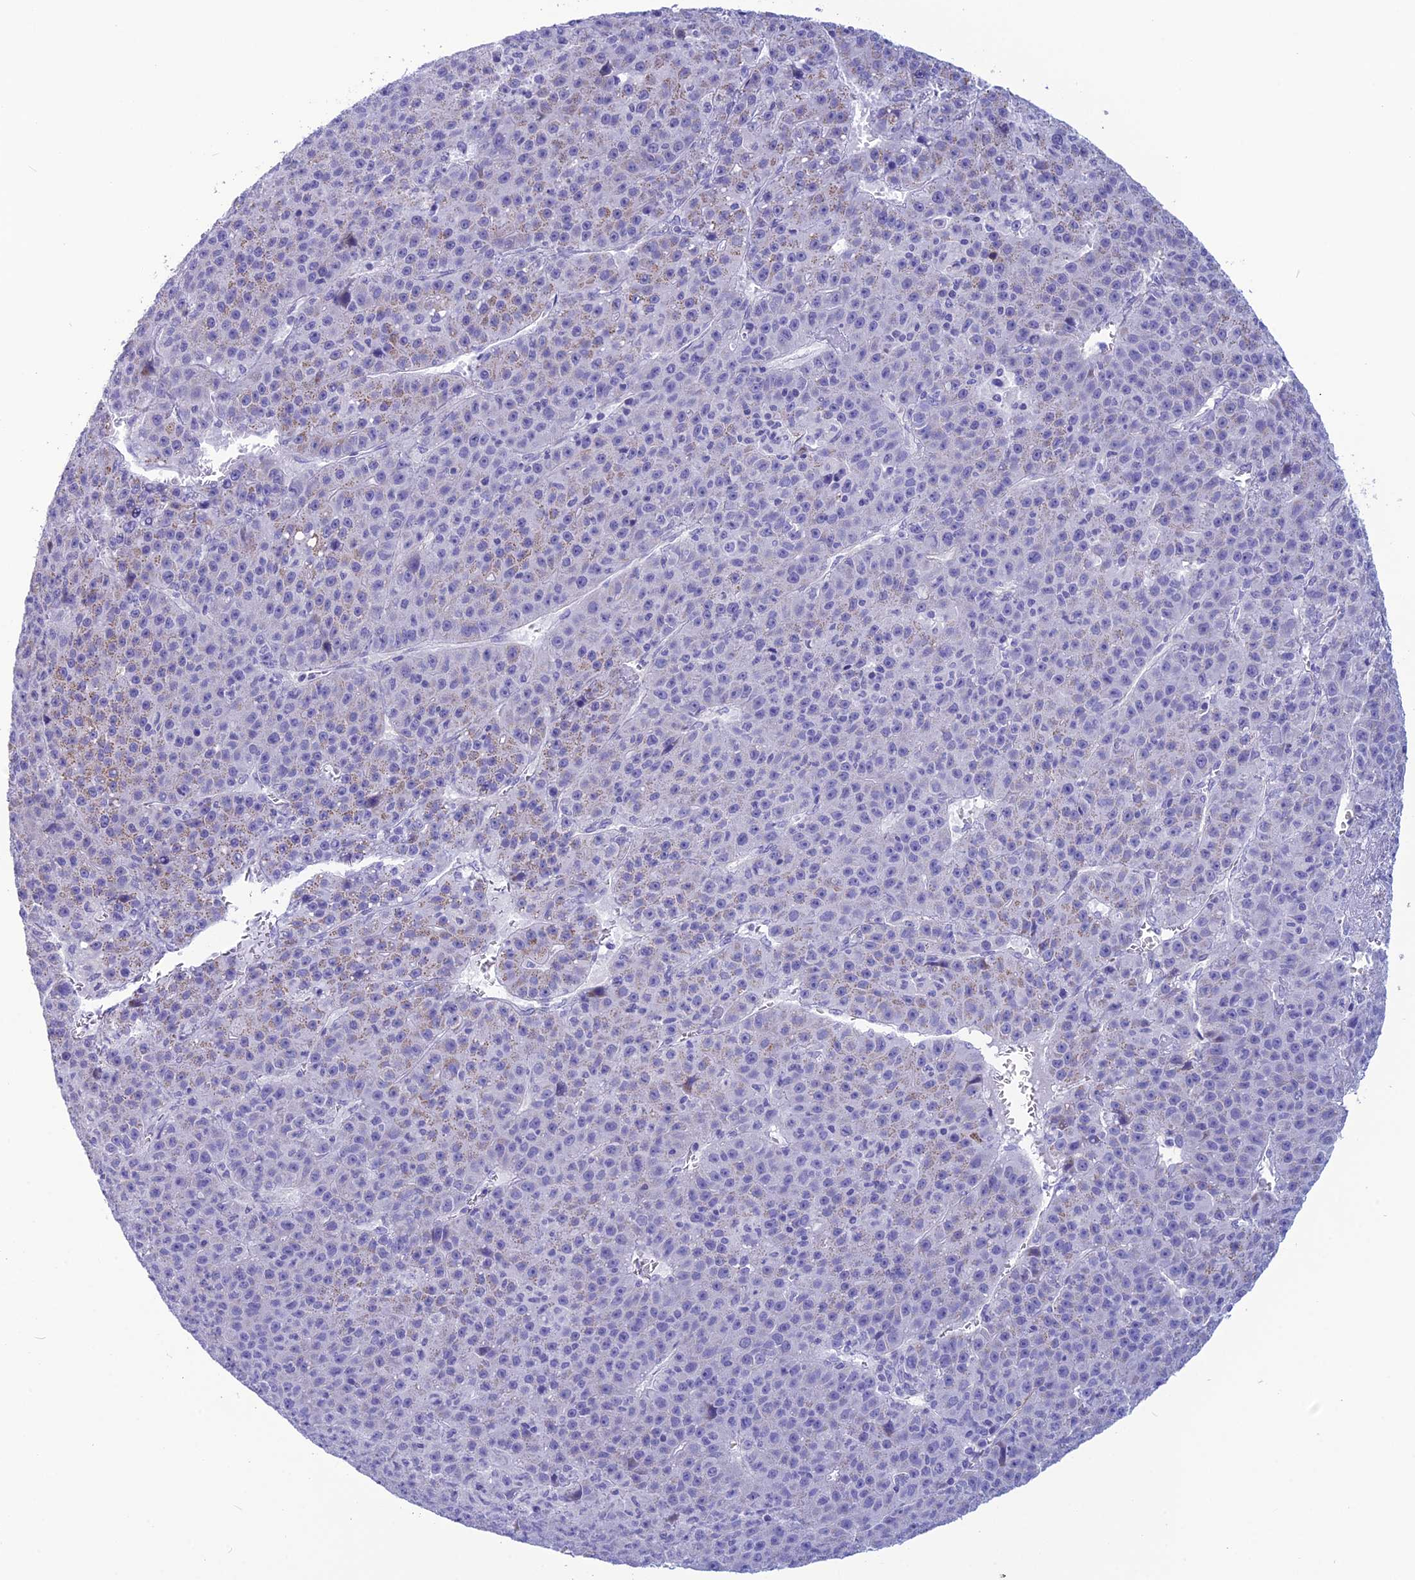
{"staining": {"intensity": "weak", "quantity": "<25%", "location": "cytoplasmic/membranous"}, "tissue": "liver cancer", "cell_type": "Tumor cells", "image_type": "cancer", "snomed": [{"axis": "morphology", "description": "Carcinoma, Hepatocellular, NOS"}, {"axis": "topography", "description": "Liver"}], "caption": "Immunohistochemistry (IHC) of human liver cancer demonstrates no positivity in tumor cells.", "gene": "POMGNT1", "patient": {"sex": "female", "age": 53}}